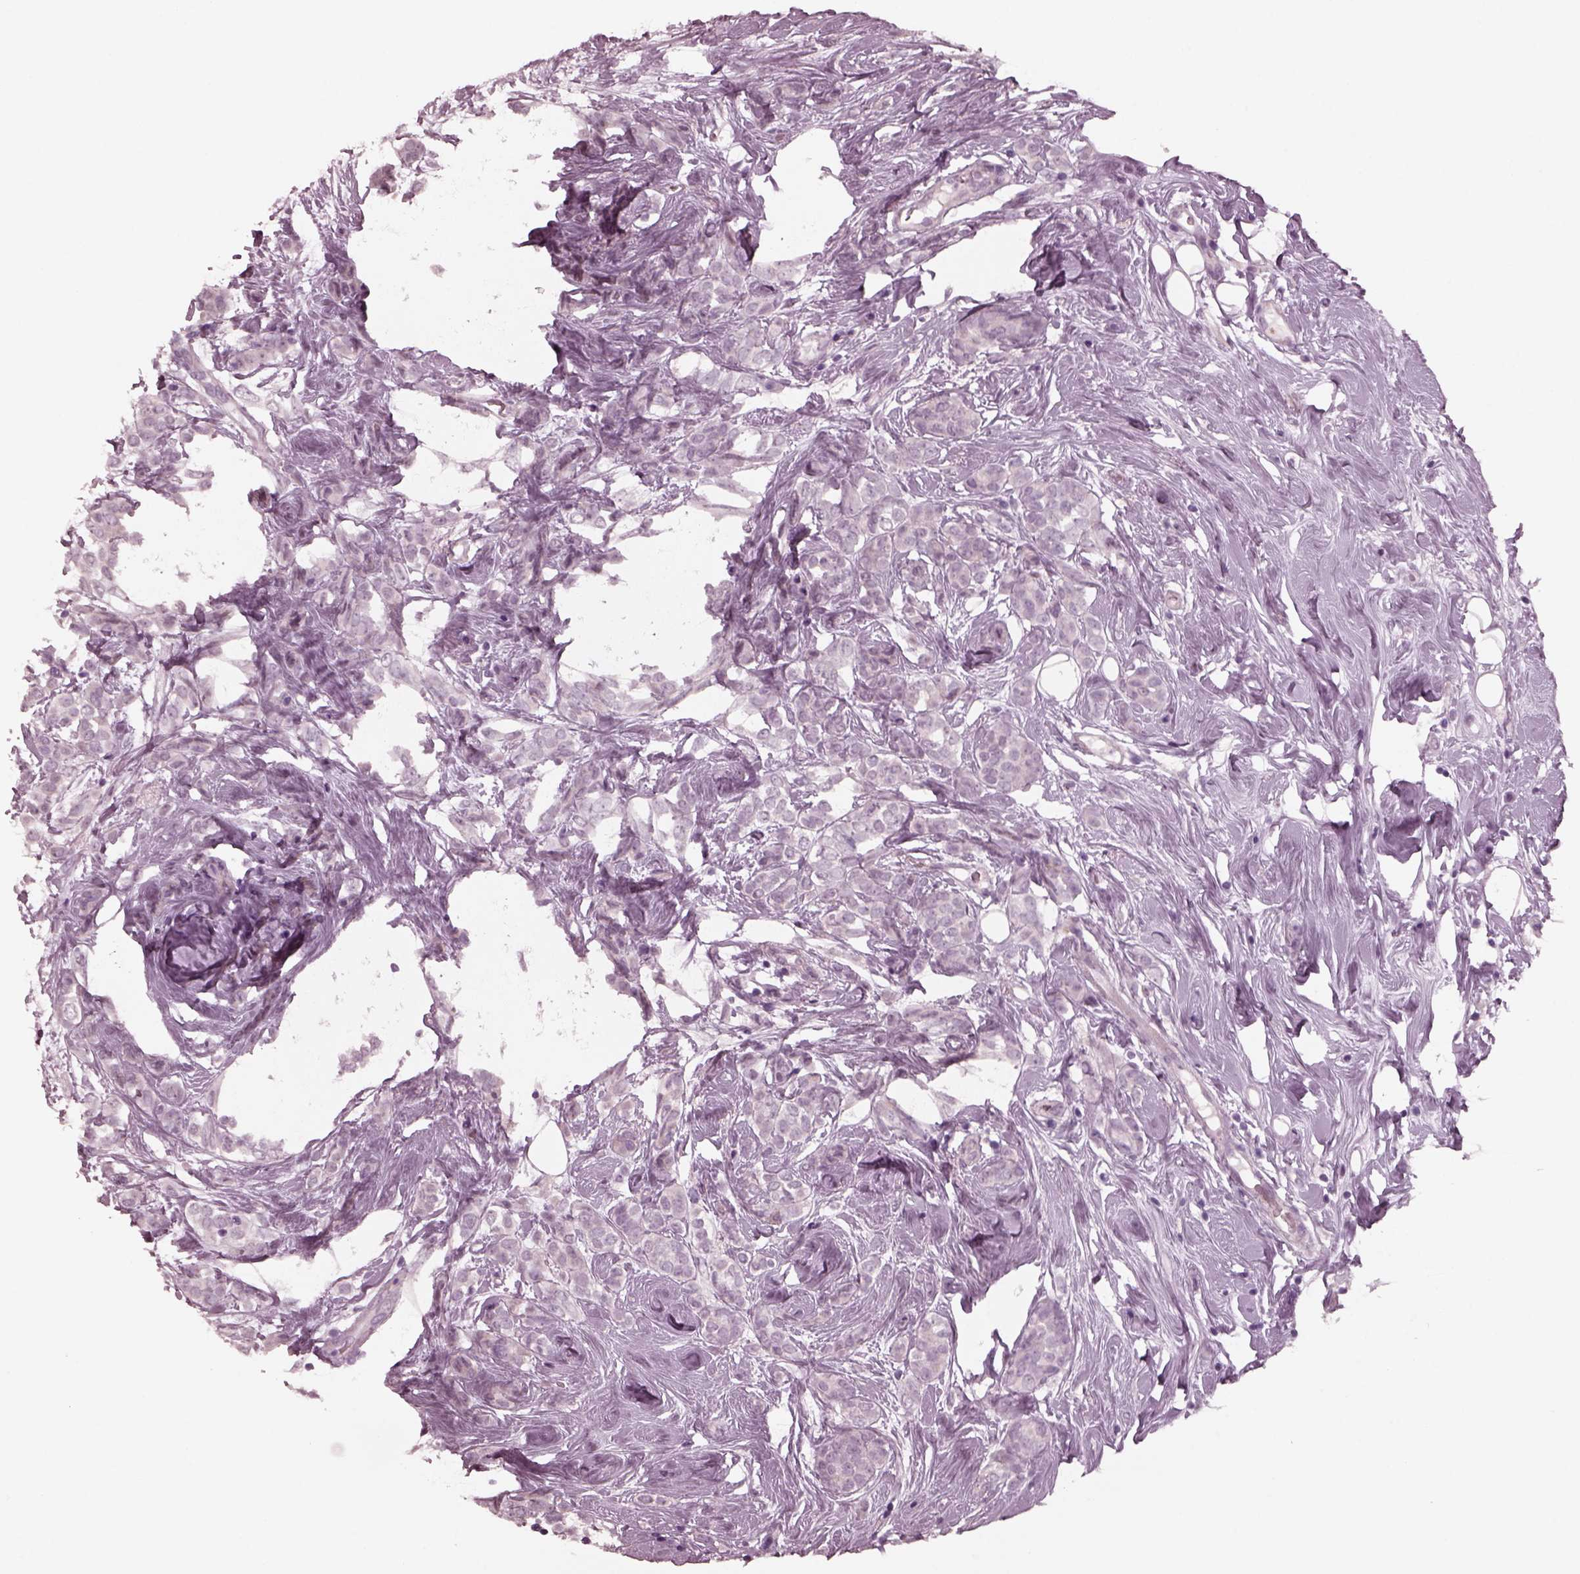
{"staining": {"intensity": "negative", "quantity": "none", "location": "none"}, "tissue": "breast cancer", "cell_type": "Tumor cells", "image_type": "cancer", "snomed": [{"axis": "morphology", "description": "Lobular carcinoma"}, {"axis": "topography", "description": "Breast"}], "caption": "An IHC histopathology image of breast cancer (lobular carcinoma) is shown. There is no staining in tumor cells of breast cancer (lobular carcinoma).", "gene": "YY2", "patient": {"sex": "female", "age": 49}}